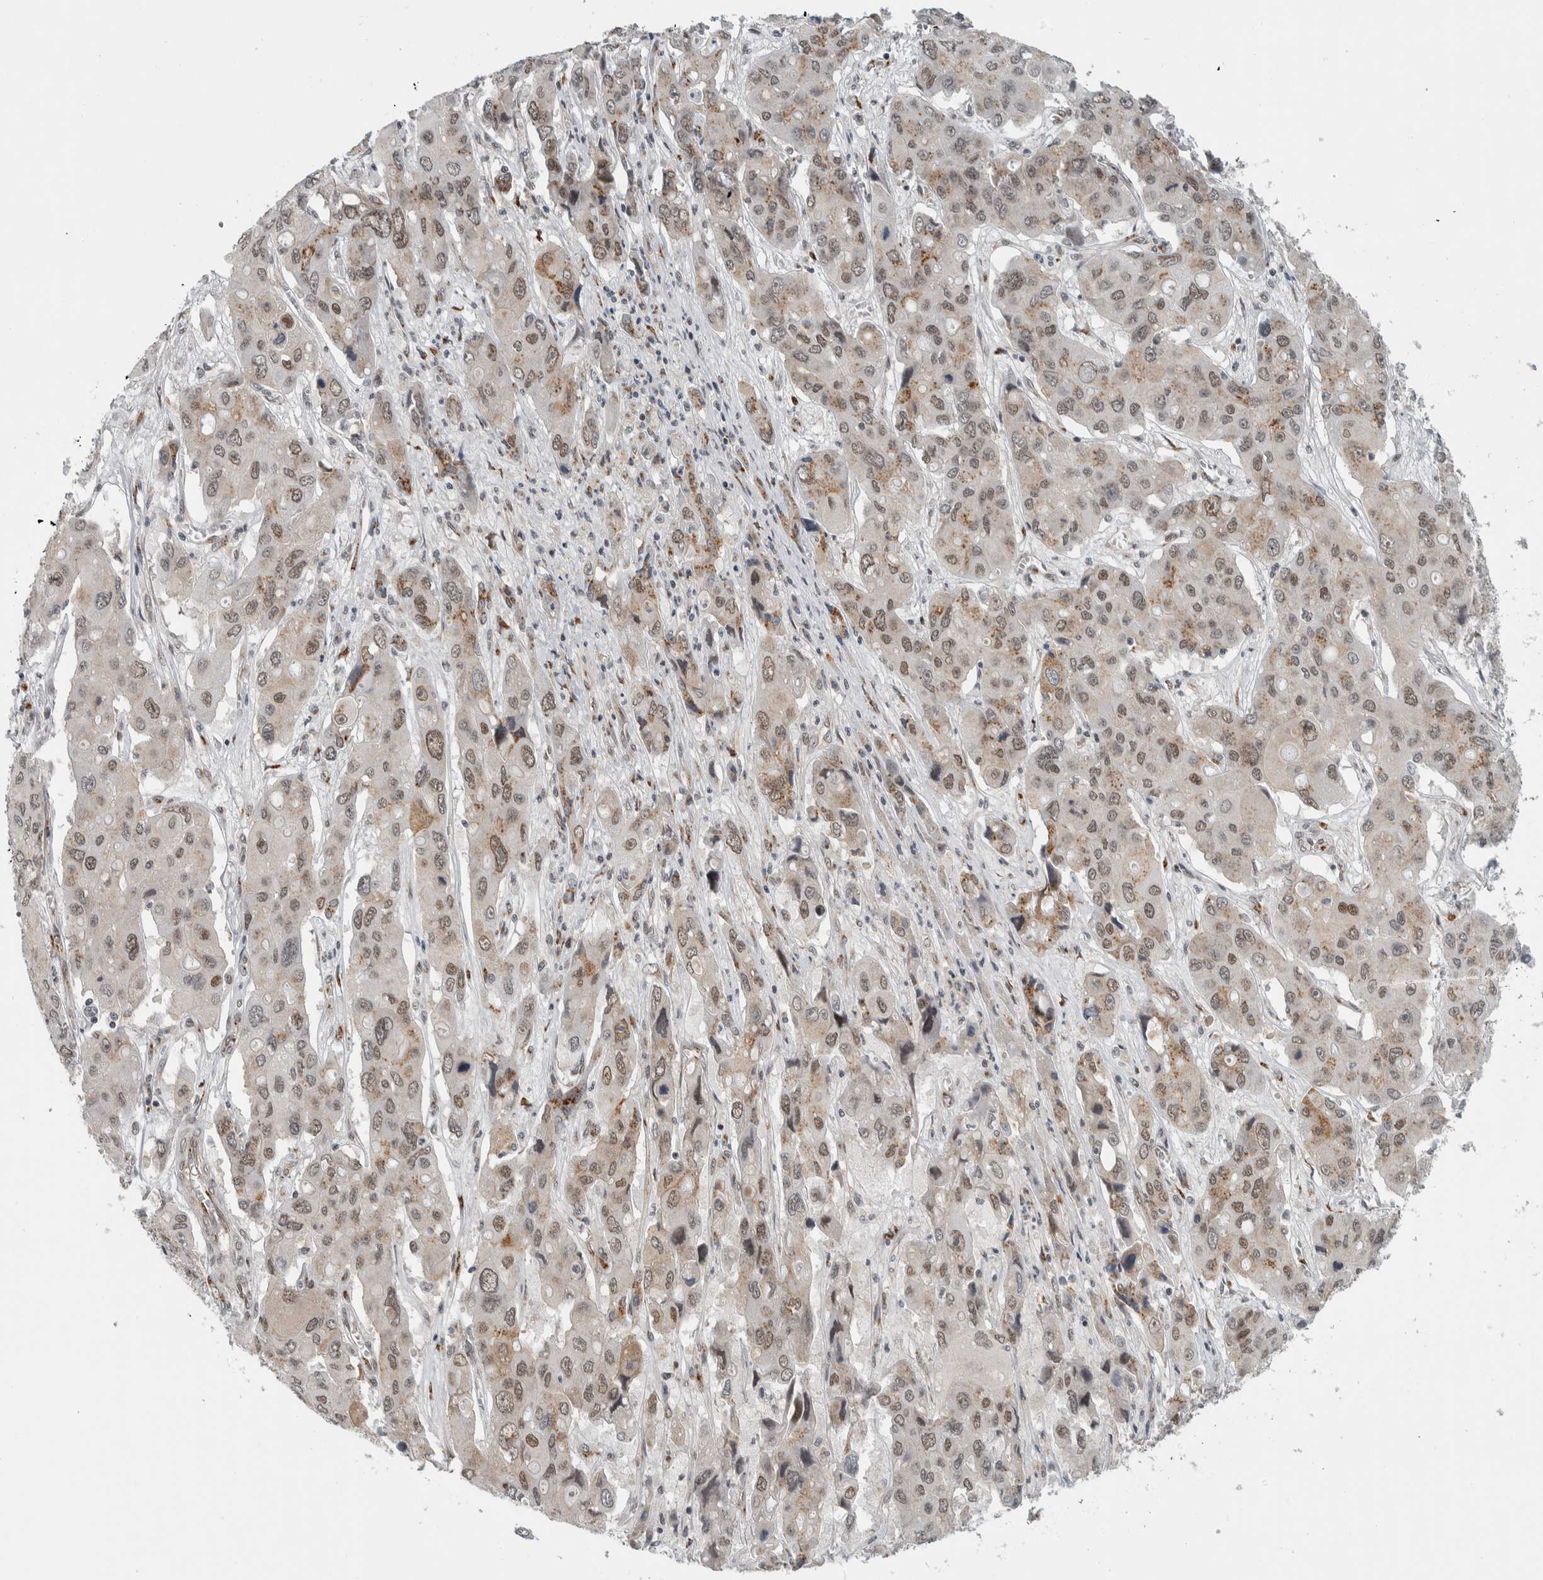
{"staining": {"intensity": "weak", "quantity": ">75%", "location": "cytoplasmic/membranous,nuclear"}, "tissue": "liver cancer", "cell_type": "Tumor cells", "image_type": "cancer", "snomed": [{"axis": "morphology", "description": "Cholangiocarcinoma"}, {"axis": "topography", "description": "Liver"}], "caption": "Immunohistochemical staining of human liver cancer (cholangiocarcinoma) displays weak cytoplasmic/membranous and nuclear protein expression in about >75% of tumor cells. Using DAB (brown) and hematoxylin (blue) stains, captured at high magnification using brightfield microscopy.", "gene": "ZMYND8", "patient": {"sex": "male", "age": 67}}